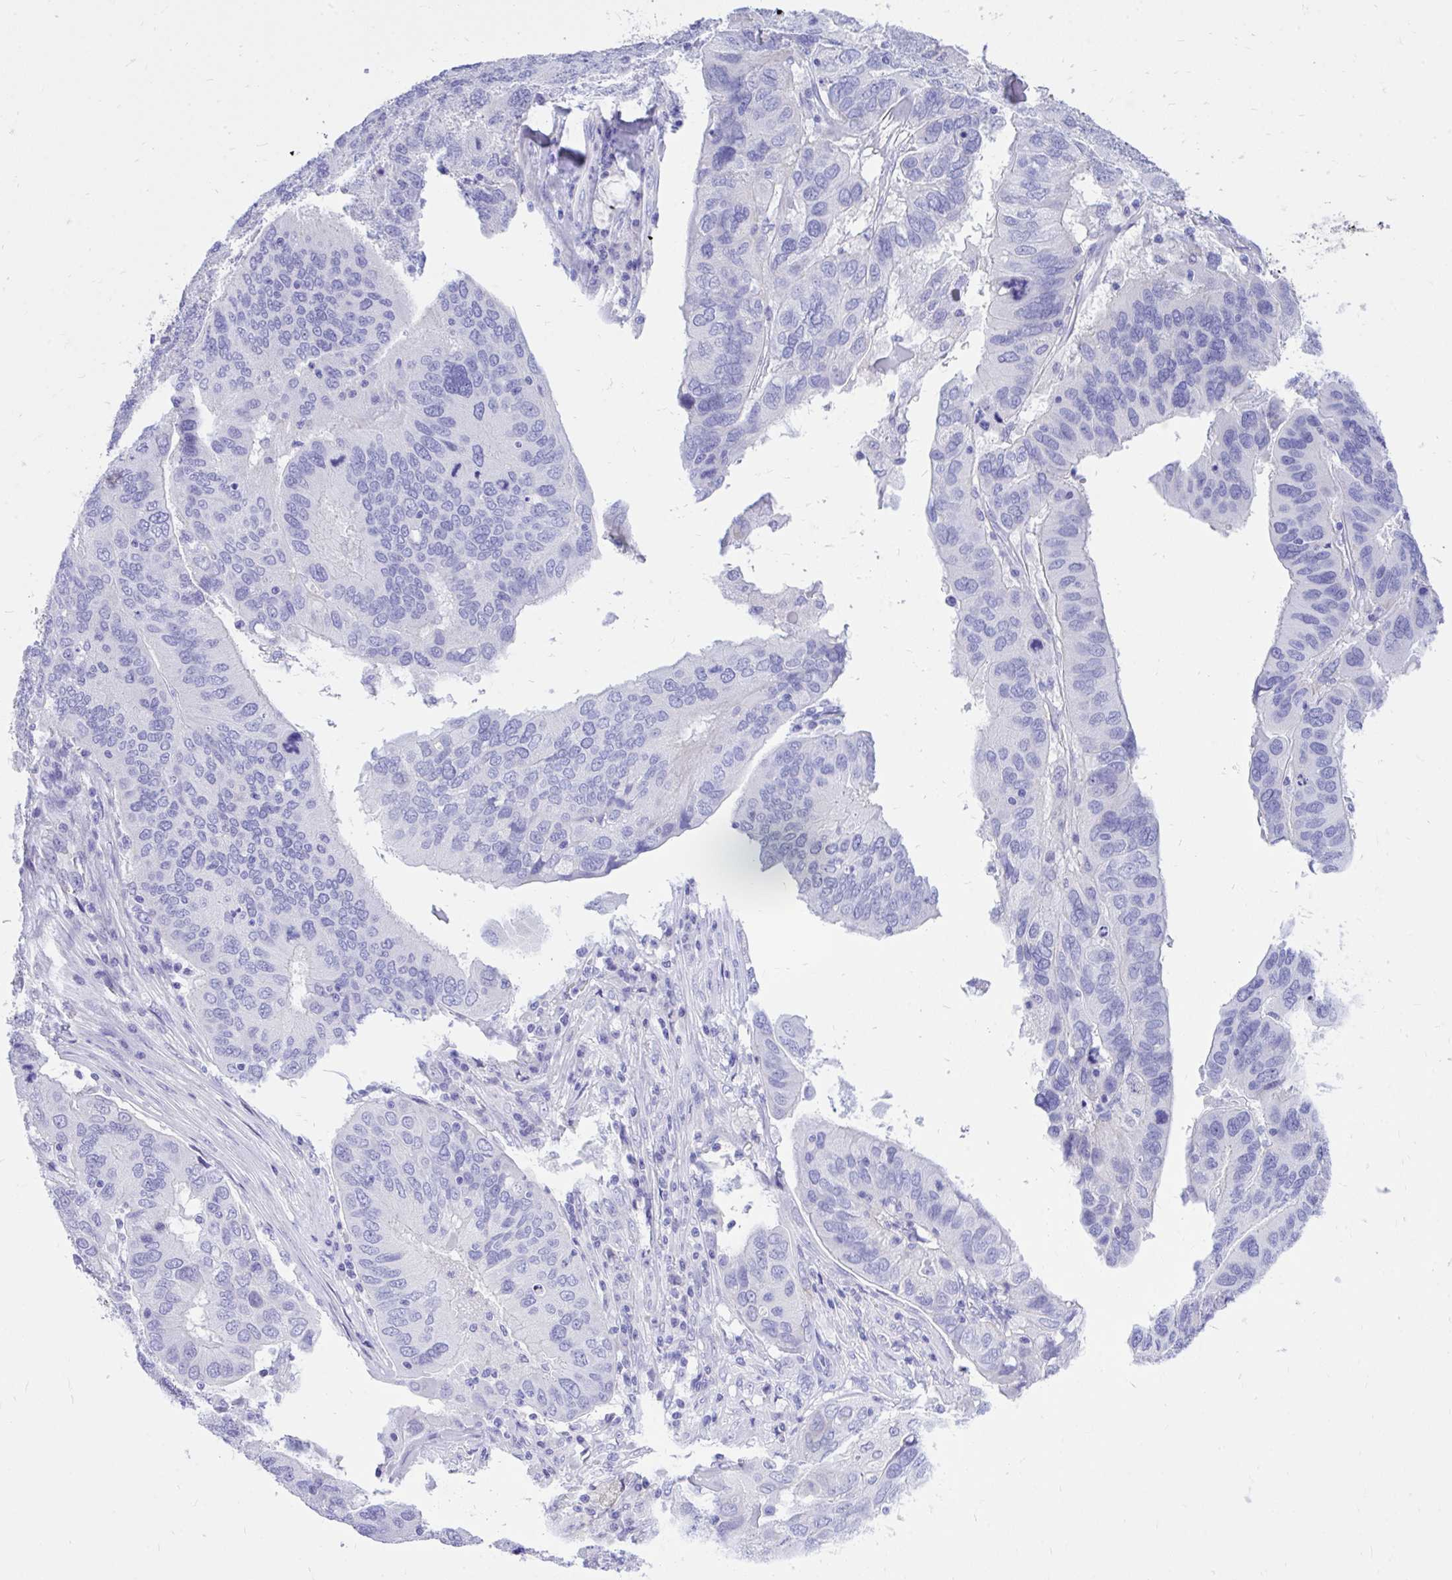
{"staining": {"intensity": "negative", "quantity": "none", "location": "none"}, "tissue": "ovarian cancer", "cell_type": "Tumor cells", "image_type": "cancer", "snomed": [{"axis": "morphology", "description": "Cystadenocarcinoma, serous, NOS"}, {"axis": "topography", "description": "Ovary"}], "caption": "Image shows no significant protein expression in tumor cells of ovarian cancer.", "gene": "MON1A", "patient": {"sex": "female", "age": 79}}